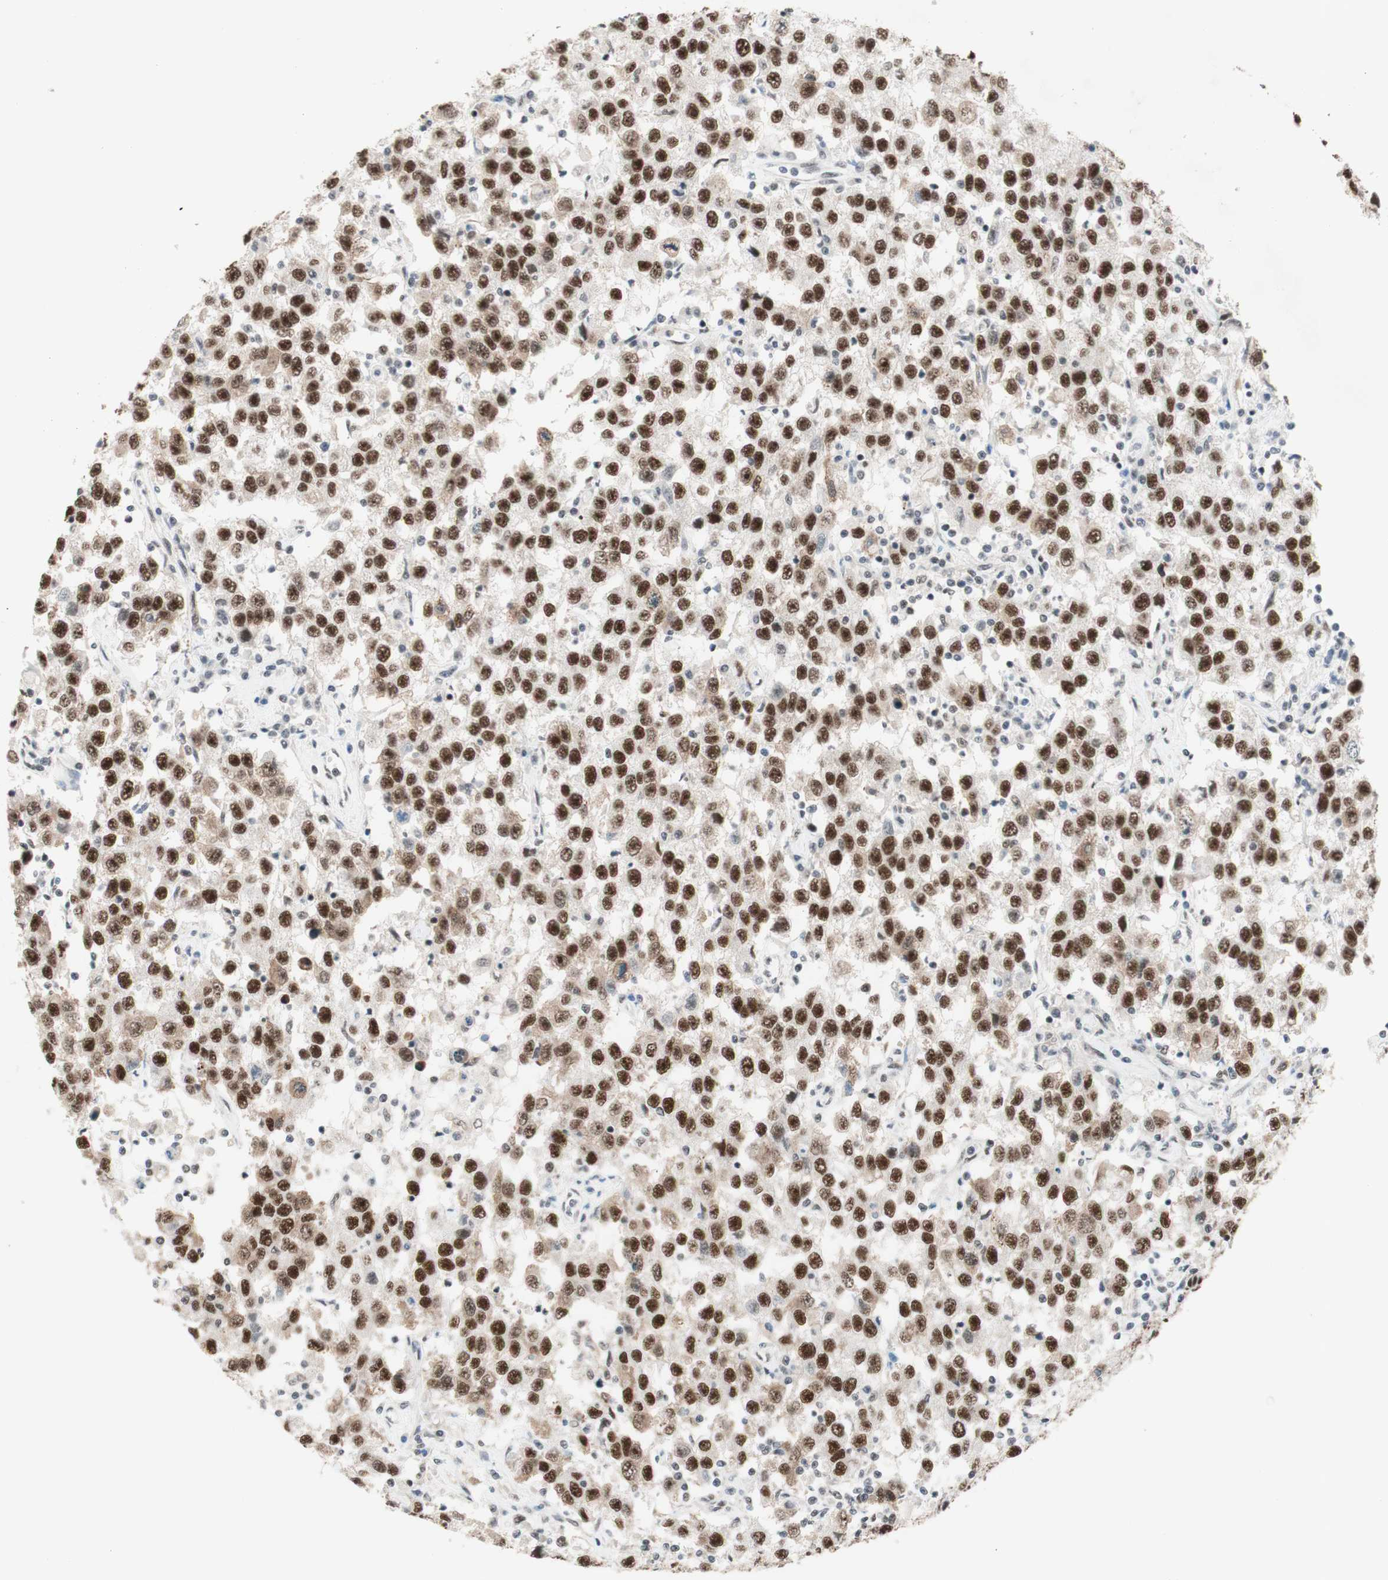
{"staining": {"intensity": "strong", "quantity": ">75%", "location": "nuclear"}, "tissue": "testis cancer", "cell_type": "Tumor cells", "image_type": "cancer", "snomed": [{"axis": "morphology", "description": "Seminoma, NOS"}, {"axis": "topography", "description": "Testis"}], "caption": "Immunohistochemistry (DAB (3,3'-diaminobenzidine)) staining of seminoma (testis) exhibits strong nuclear protein positivity in about >75% of tumor cells.", "gene": "PRPF19", "patient": {"sex": "male", "age": 41}}